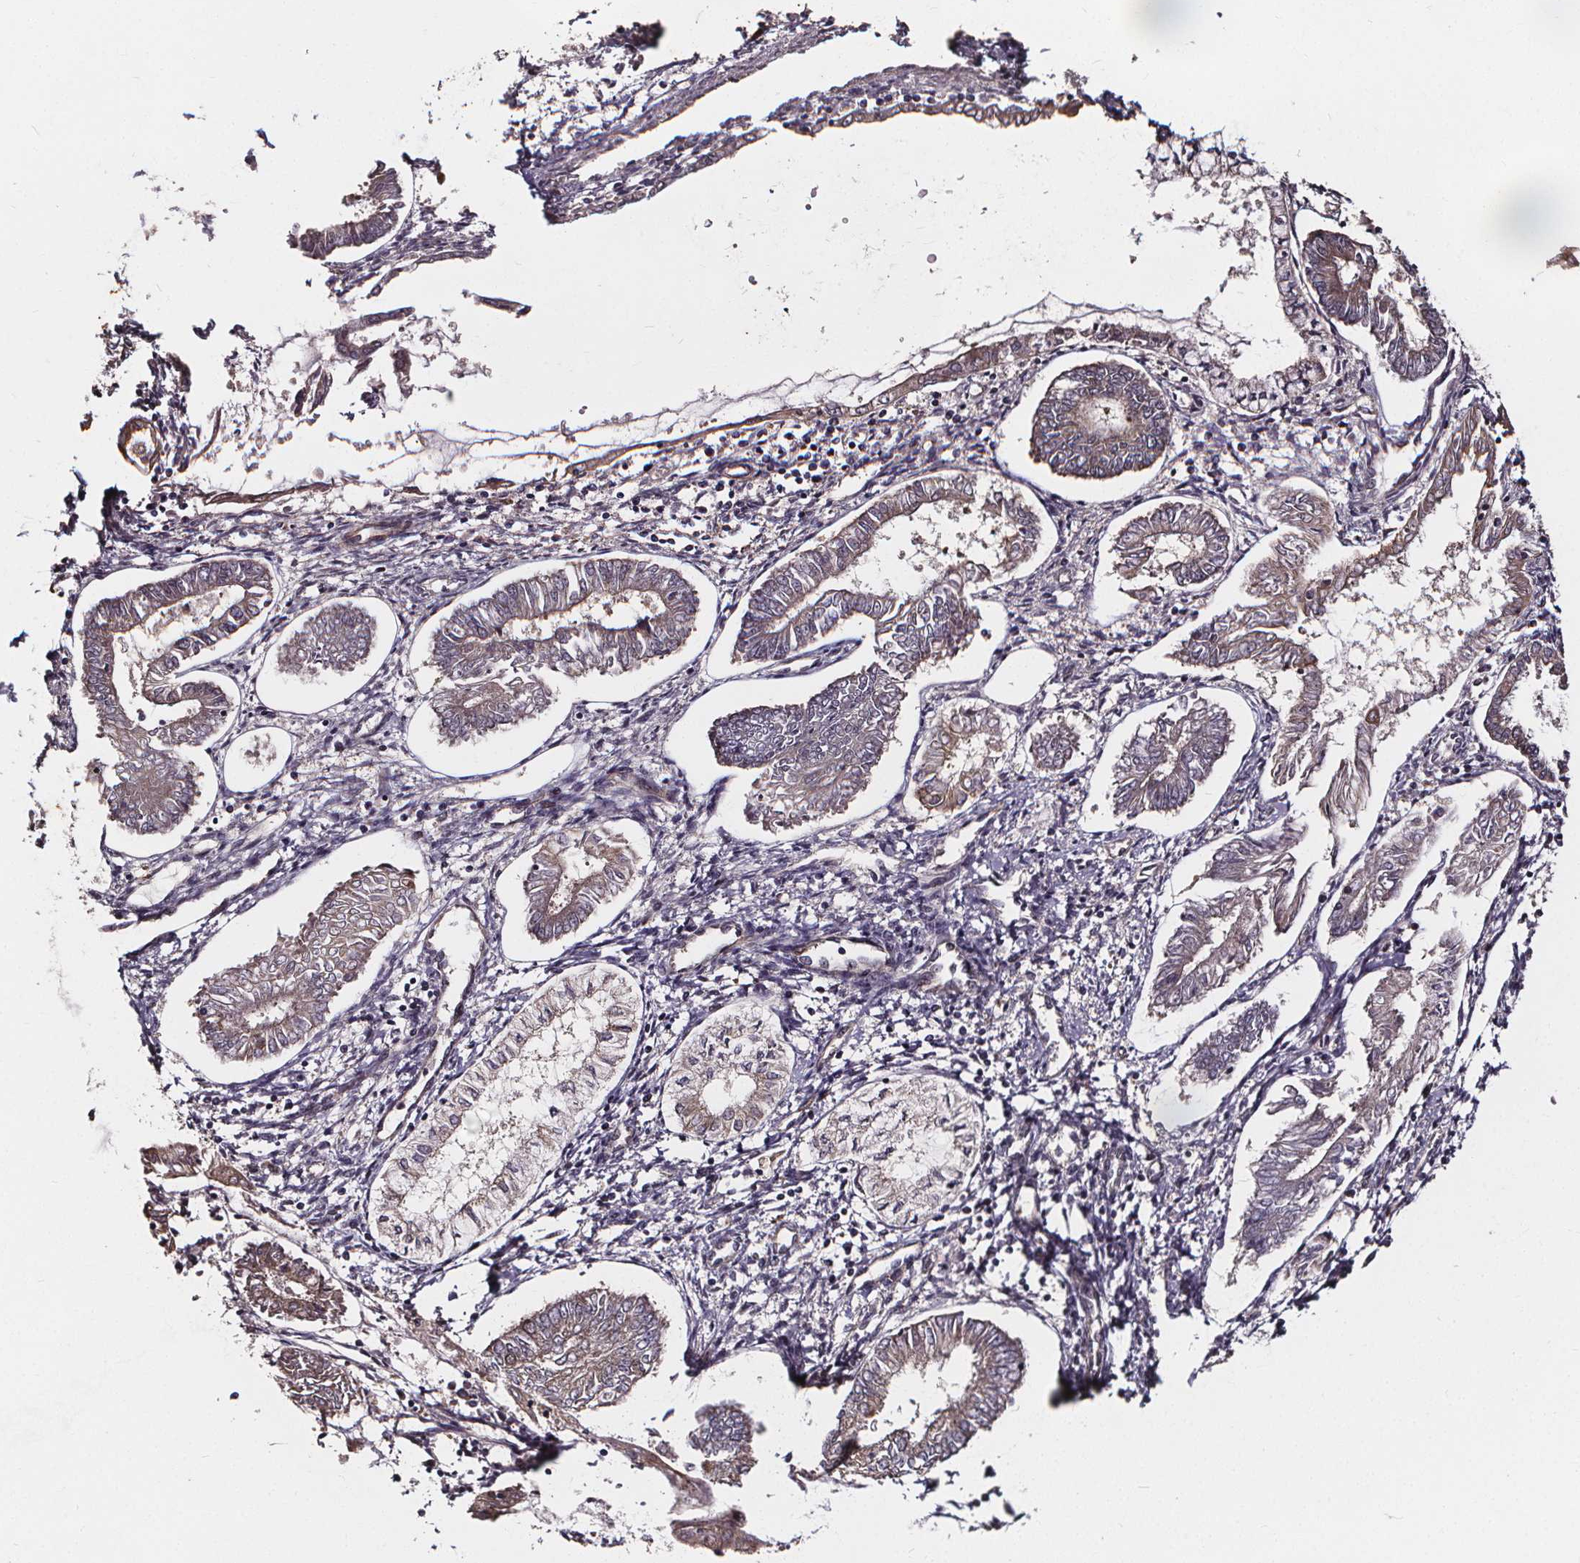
{"staining": {"intensity": "negative", "quantity": "none", "location": "none"}, "tissue": "endometrial cancer", "cell_type": "Tumor cells", "image_type": "cancer", "snomed": [{"axis": "morphology", "description": "Adenocarcinoma, NOS"}, {"axis": "topography", "description": "Endometrium"}], "caption": "Tumor cells show no significant protein expression in adenocarcinoma (endometrial).", "gene": "DDIT3", "patient": {"sex": "female", "age": 68}}